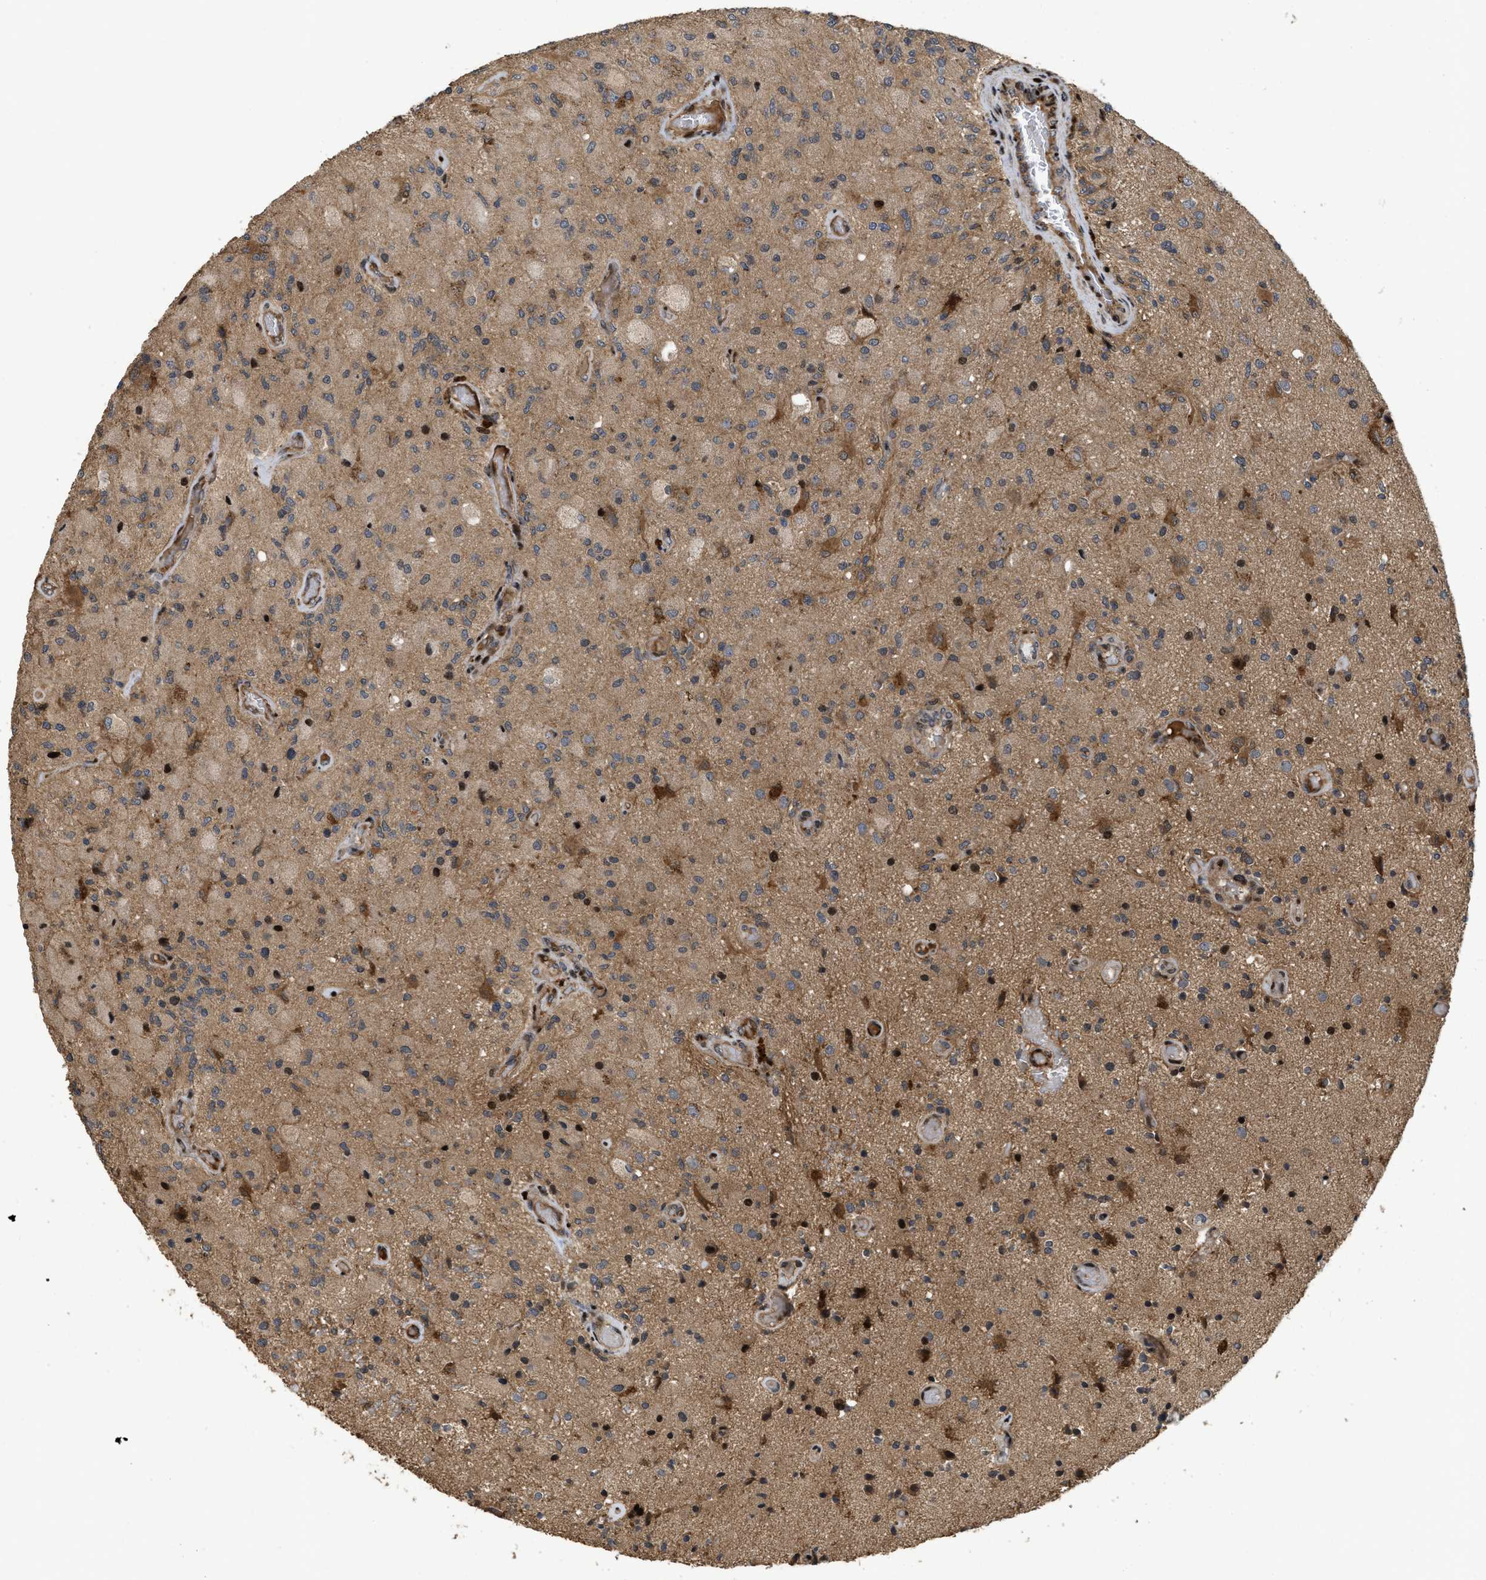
{"staining": {"intensity": "moderate", "quantity": ">75%", "location": "cytoplasmic/membranous"}, "tissue": "glioma", "cell_type": "Tumor cells", "image_type": "cancer", "snomed": [{"axis": "morphology", "description": "Normal tissue, NOS"}, {"axis": "morphology", "description": "Glioma, malignant, High grade"}, {"axis": "topography", "description": "Cerebral cortex"}], "caption": "Protein expression analysis of human glioma reveals moderate cytoplasmic/membranous positivity in approximately >75% of tumor cells.", "gene": "CBR3", "patient": {"sex": "male", "age": 77}}